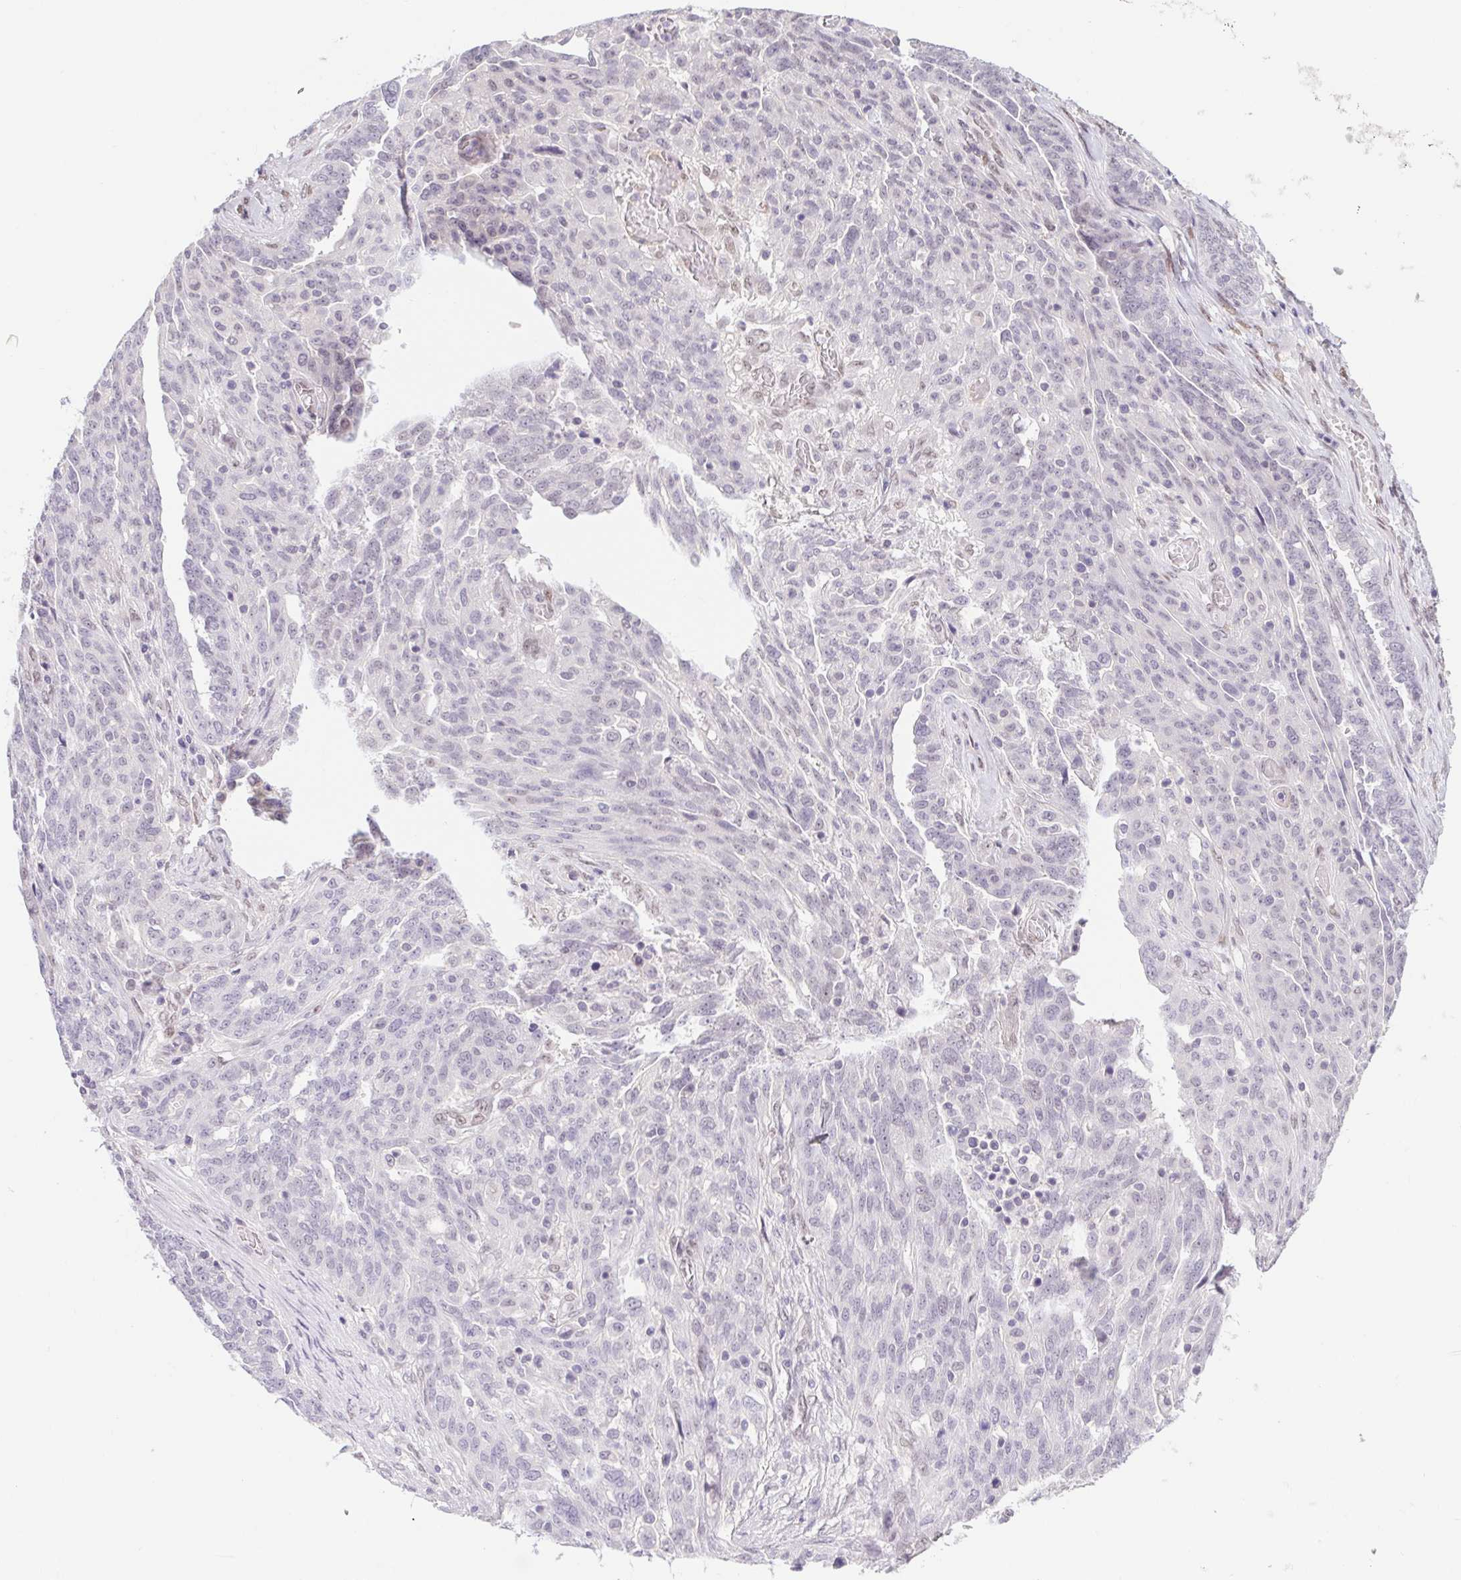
{"staining": {"intensity": "negative", "quantity": "none", "location": "none"}, "tissue": "ovarian cancer", "cell_type": "Tumor cells", "image_type": "cancer", "snomed": [{"axis": "morphology", "description": "Cystadenocarcinoma, serous, NOS"}, {"axis": "topography", "description": "Ovary"}], "caption": "Serous cystadenocarcinoma (ovarian) stained for a protein using immunohistochemistry shows no positivity tumor cells.", "gene": "CAND1", "patient": {"sex": "female", "age": 67}}